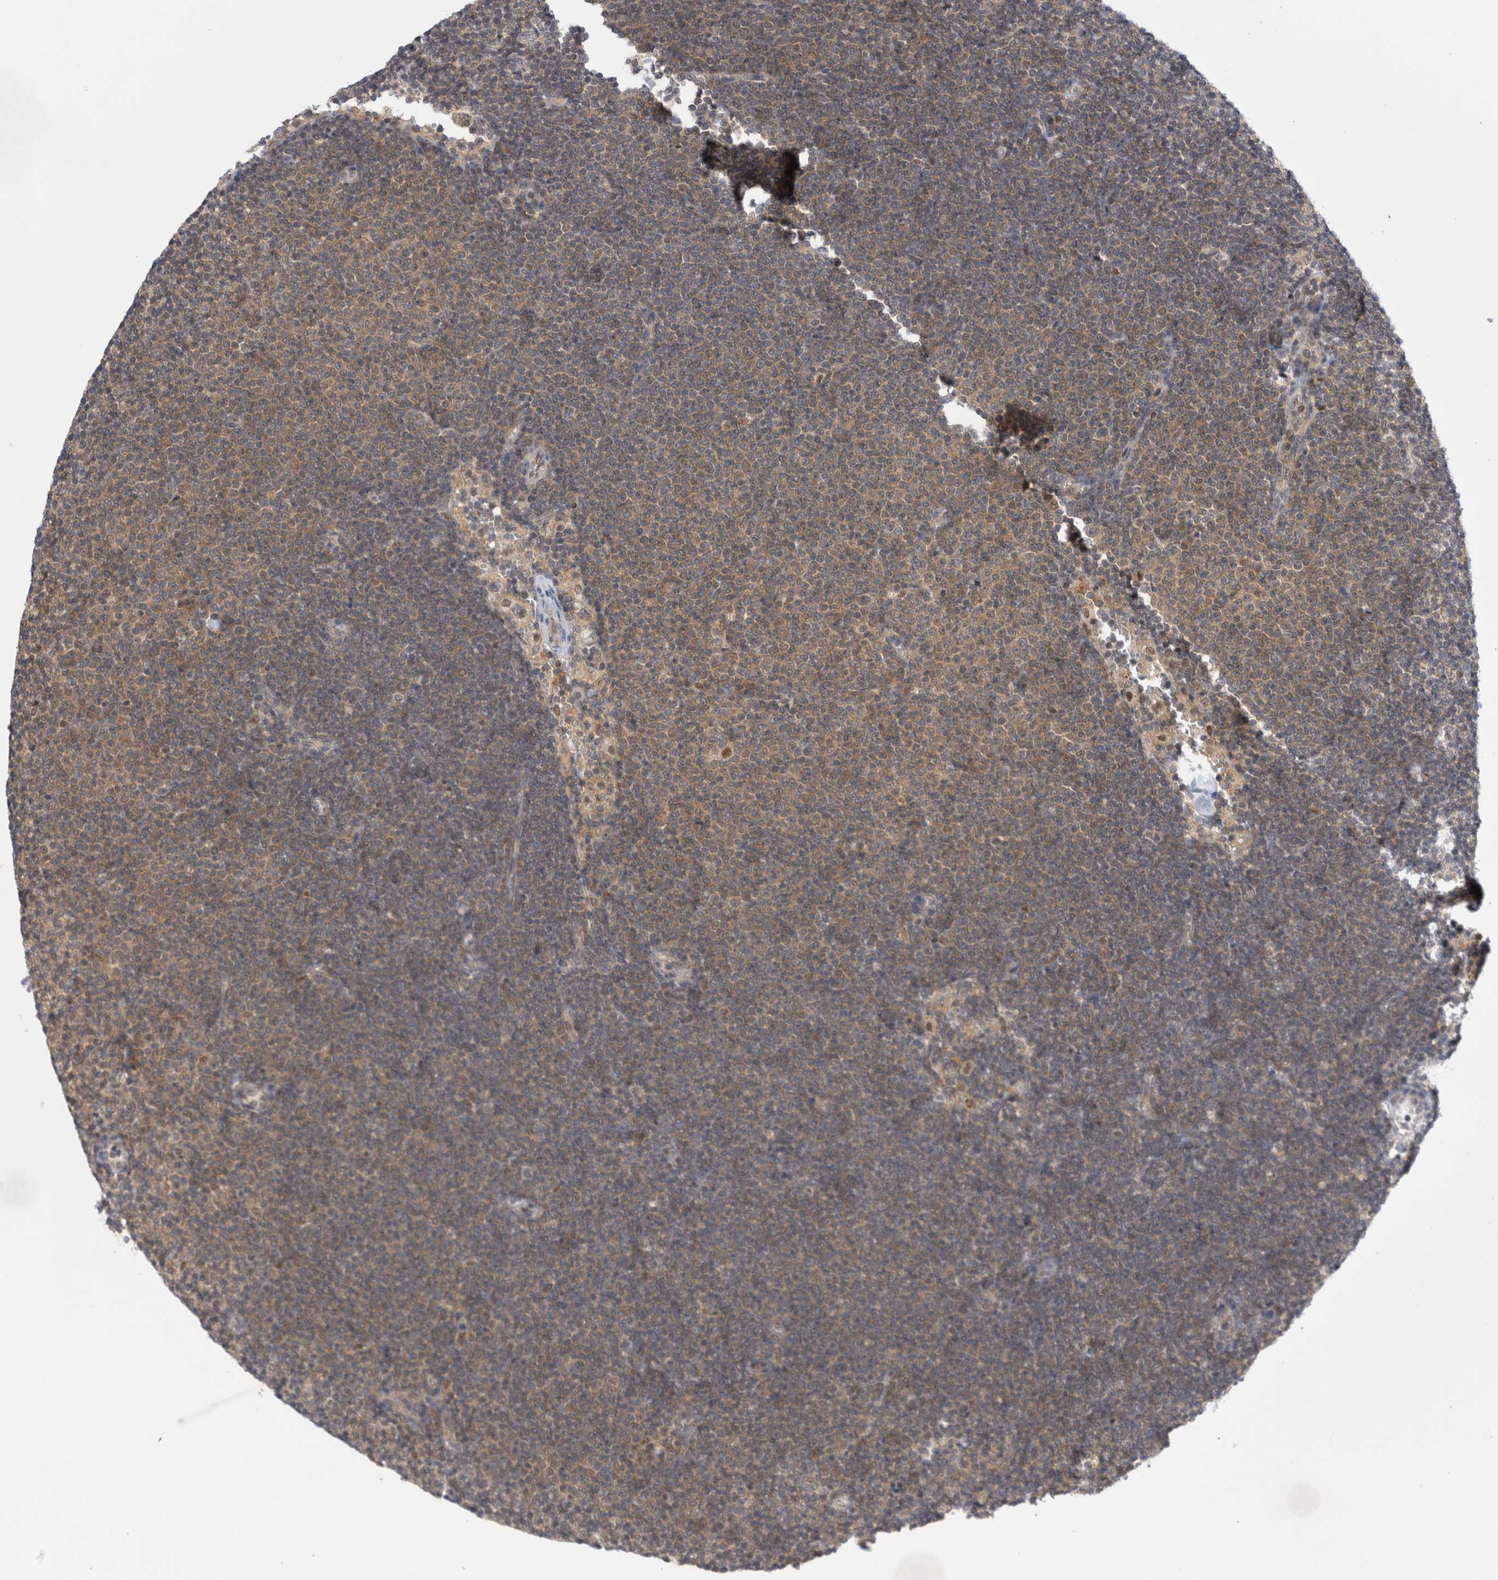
{"staining": {"intensity": "moderate", "quantity": ">75%", "location": "cytoplasmic/membranous"}, "tissue": "lymphoma", "cell_type": "Tumor cells", "image_type": "cancer", "snomed": [{"axis": "morphology", "description": "Malignant lymphoma, non-Hodgkin's type, Low grade"}, {"axis": "topography", "description": "Lymph node"}], "caption": "A brown stain highlights moderate cytoplasmic/membranous positivity of a protein in human low-grade malignant lymphoma, non-Hodgkin's type tumor cells. Nuclei are stained in blue.", "gene": "PSMB2", "patient": {"sex": "female", "age": 53}}